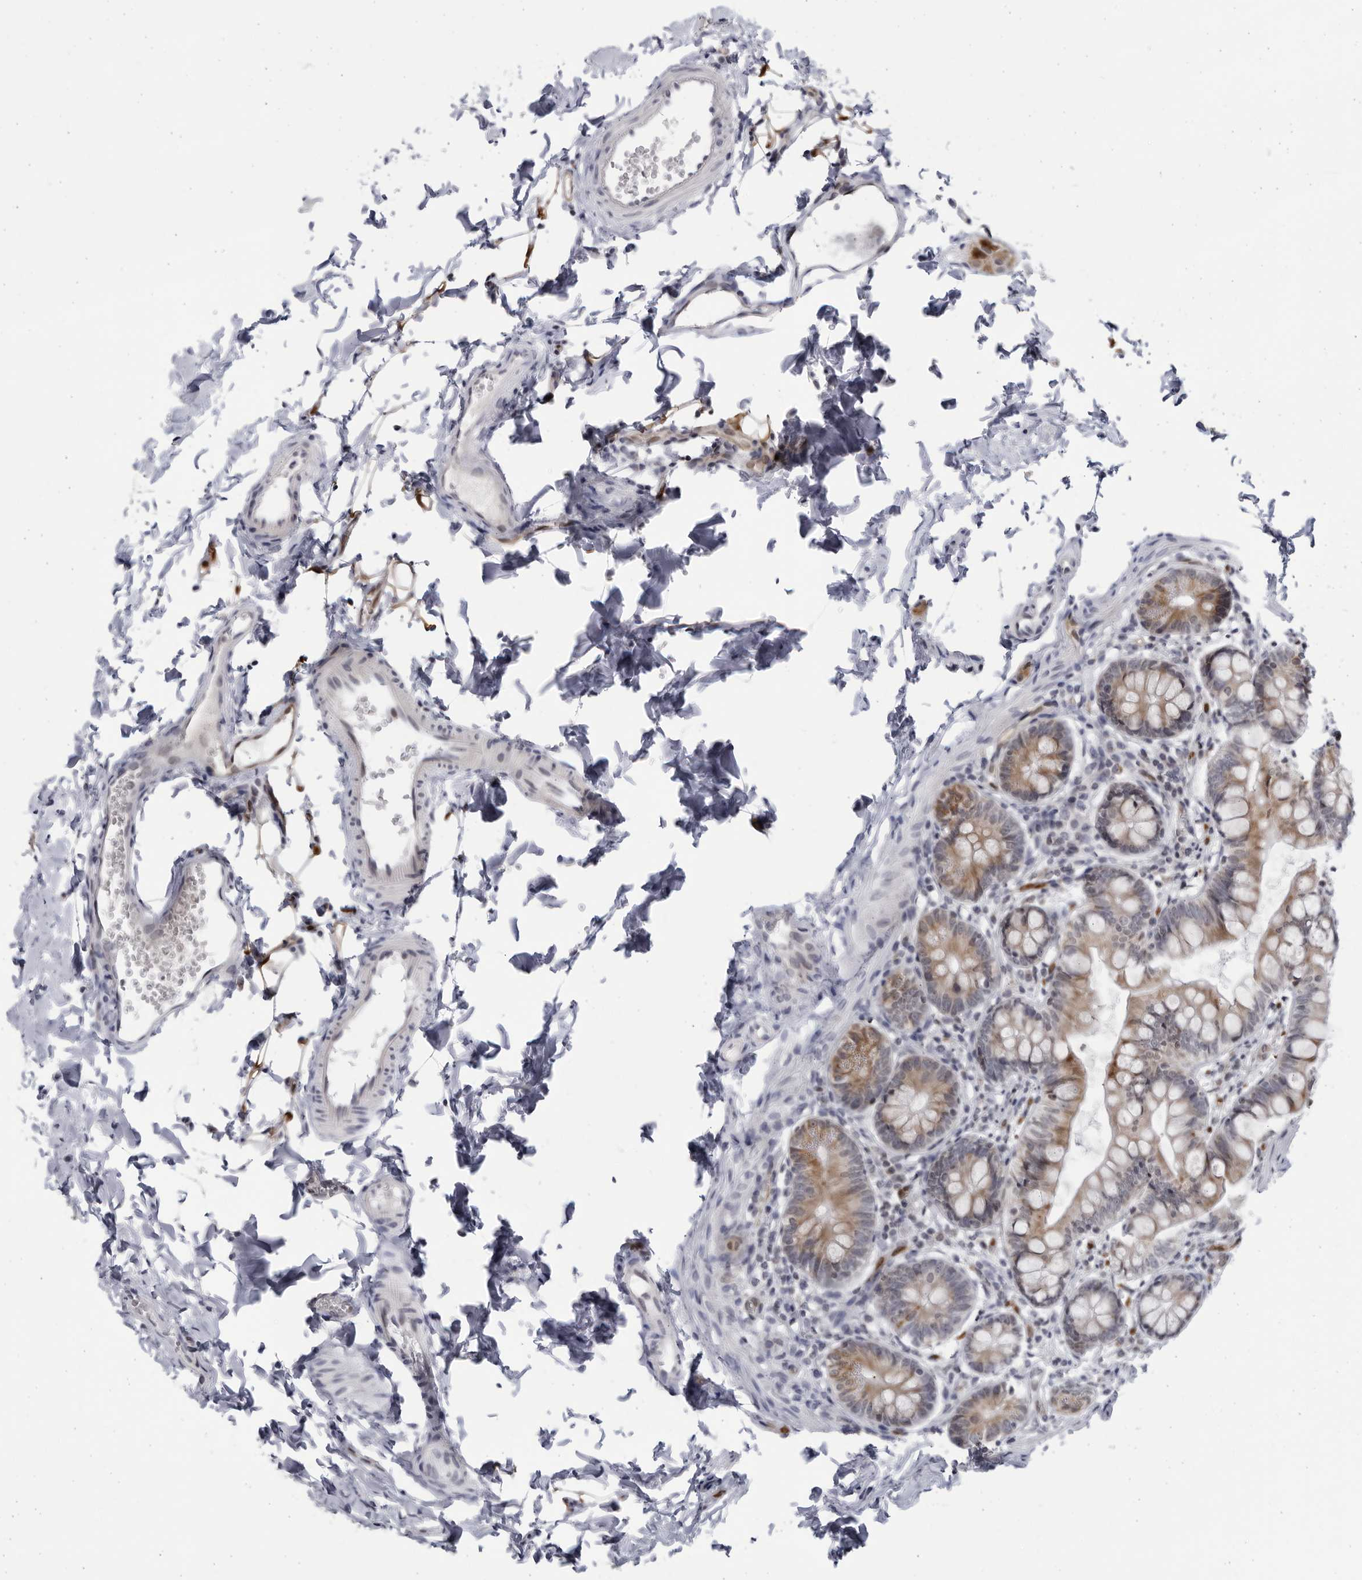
{"staining": {"intensity": "moderate", "quantity": ">75%", "location": "cytoplasmic/membranous"}, "tissue": "small intestine", "cell_type": "Glandular cells", "image_type": "normal", "snomed": [{"axis": "morphology", "description": "Normal tissue, NOS"}, {"axis": "topography", "description": "Small intestine"}], "caption": "Protein expression by IHC demonstrates moderate cytoplasmic/membranous expression in about >75% of glandular cells in unremarkable small intestine.", "gene": "SLC25A22", "patient": {"sex": "male", "age": 7}}